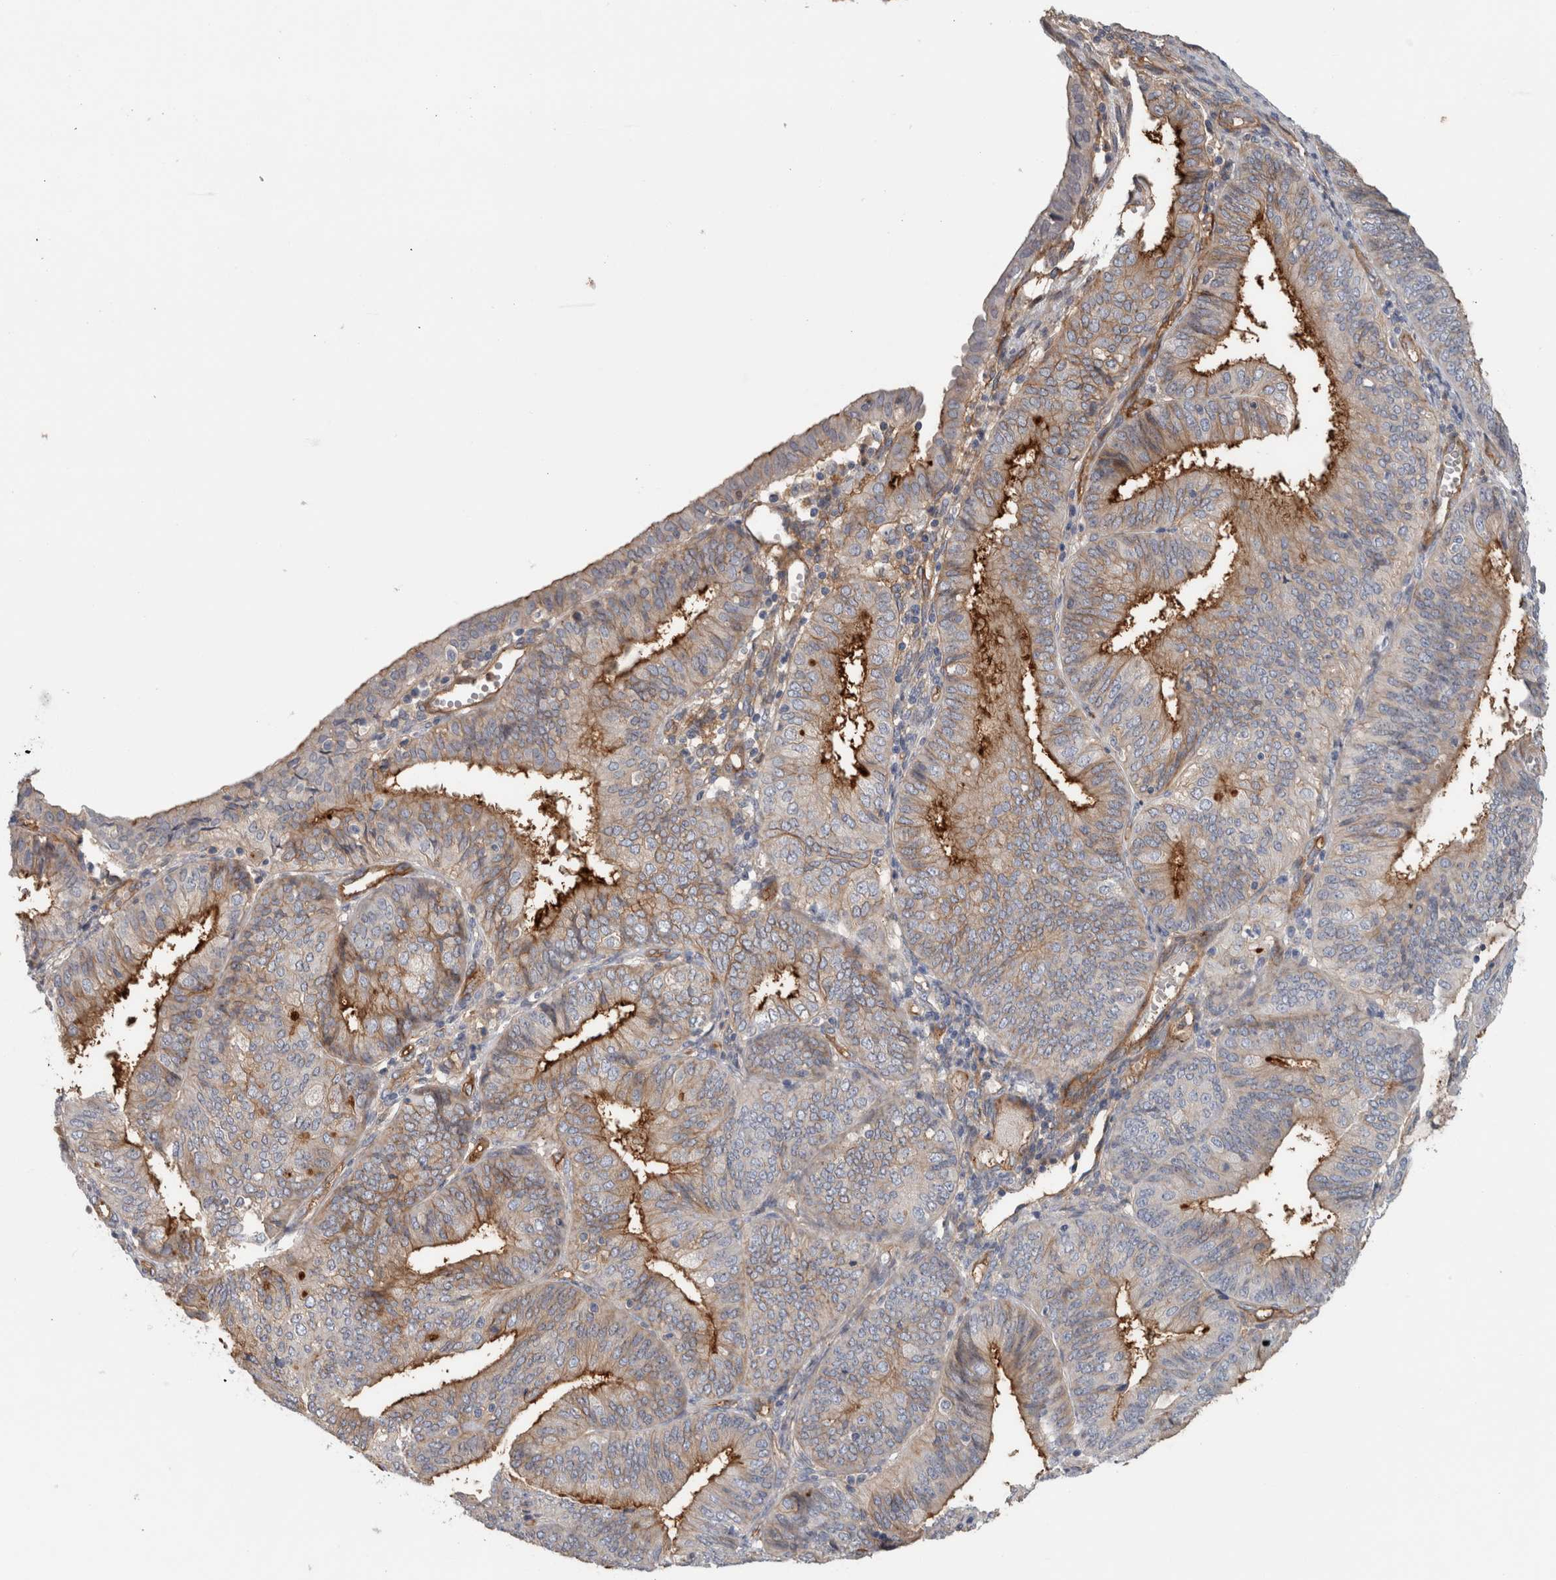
{"staining": {"intensity": "moderate", "quantity": "25%-75%", "location": "cytoplasmic/membranous"}, "tissue": "endometrial cancer", "cell_type": "Tumor cells", "image_type": "cancer", "snomed": [{"axis": "morphology", "description": "Adenocarcinoma, NOS"}, {"axis": "topography", "description": "Endometrium"}], "caption": "Tumor cells reveal medium levels of moderate cytoplasmic/membranous positivity in approximately 25%-75% of cells in endometrial cancer (adenocarcinoma). Using DAB (brown) and hematoxylin (blue) stains, captured at high magnification using brightfield microscopy.", "gene": "CD59", "patient": {"sex": "female", "age": 58}}